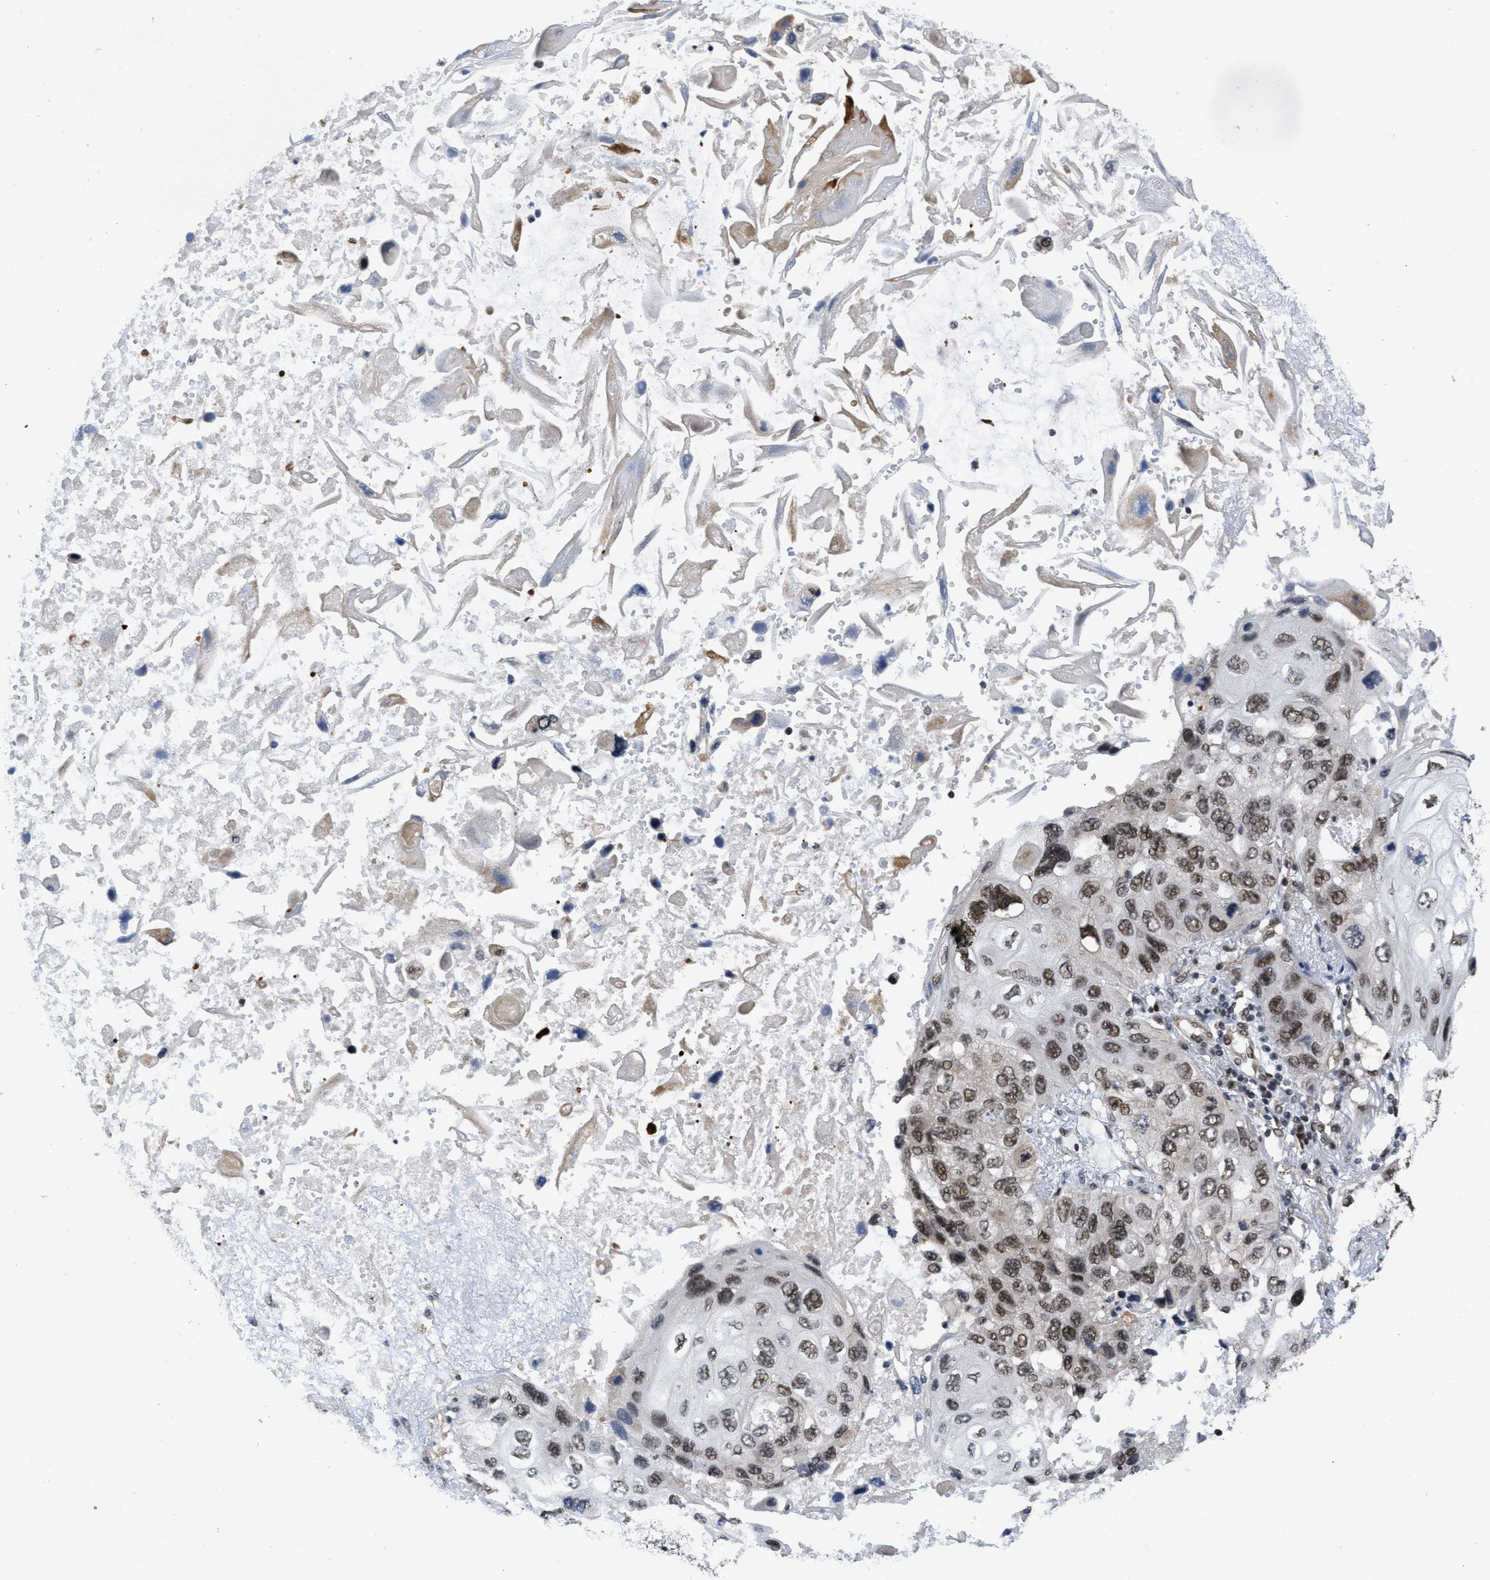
{"staining": {"intensity": "moderate", "quantity": ">75%", "location": "nuclear"}, "tissue": "lung cancer", "cell_type": "Tumor cells", "image_type": "cancer", "snomed": [{"axis": "morphology", "description": "Squamous cell carcinoma, NOS"}, {"axis": "topography", "description": "Lung"}], "caption": "The immunohistochemical stain highlights moderate nuclear expression in tumor cells of lung squamous cell carcinoma tissue. (Stains: DAB in brown, nuclei in blue, Microscopy: brightfield microscopy at high magnification).", "gene": "CUL4B", "patient": {"sex": "female", "age": 73}}